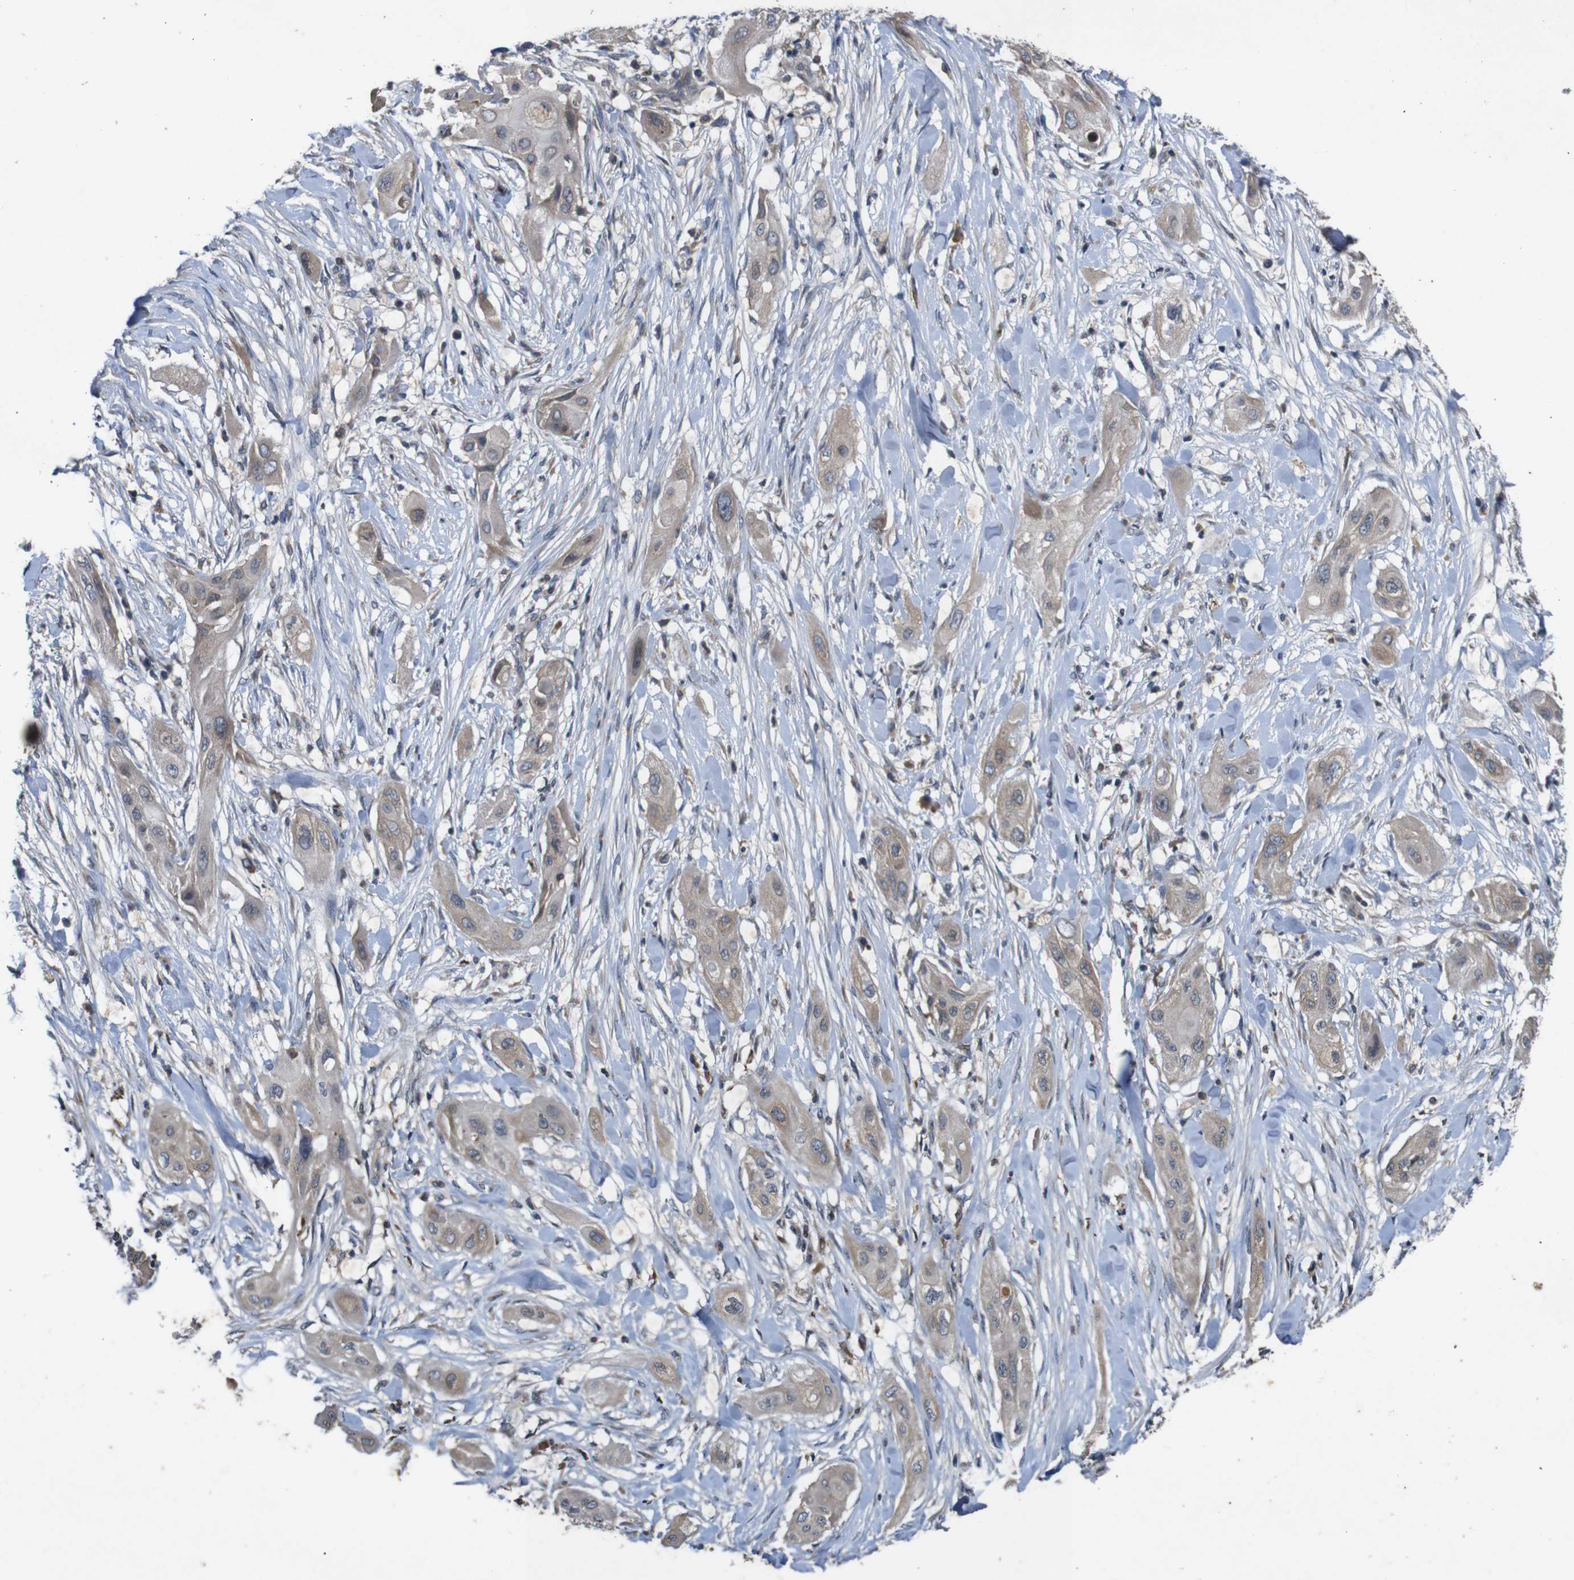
{"staining": {"intensity": "weak", "quantity": ">75%", "location": "cytoplasmic/membranous"}, "tissue": "lung cancer", "cell_type": "Tumor cells", "image_type": "cancer", "snomed": [{"axis": "morphology", "description": "Squamous cell carcinoma, NOS"}, {"axis": "topography", "description": "Lung"}], "caption": "A histopathology image of squamous cell carcinoma (lung) stained for a protein reveals weak cytoplasmic/membranous brown staining in tumor cells.", "gene": "PTPN1", "patient": {"sex": "female", "age": 47}}